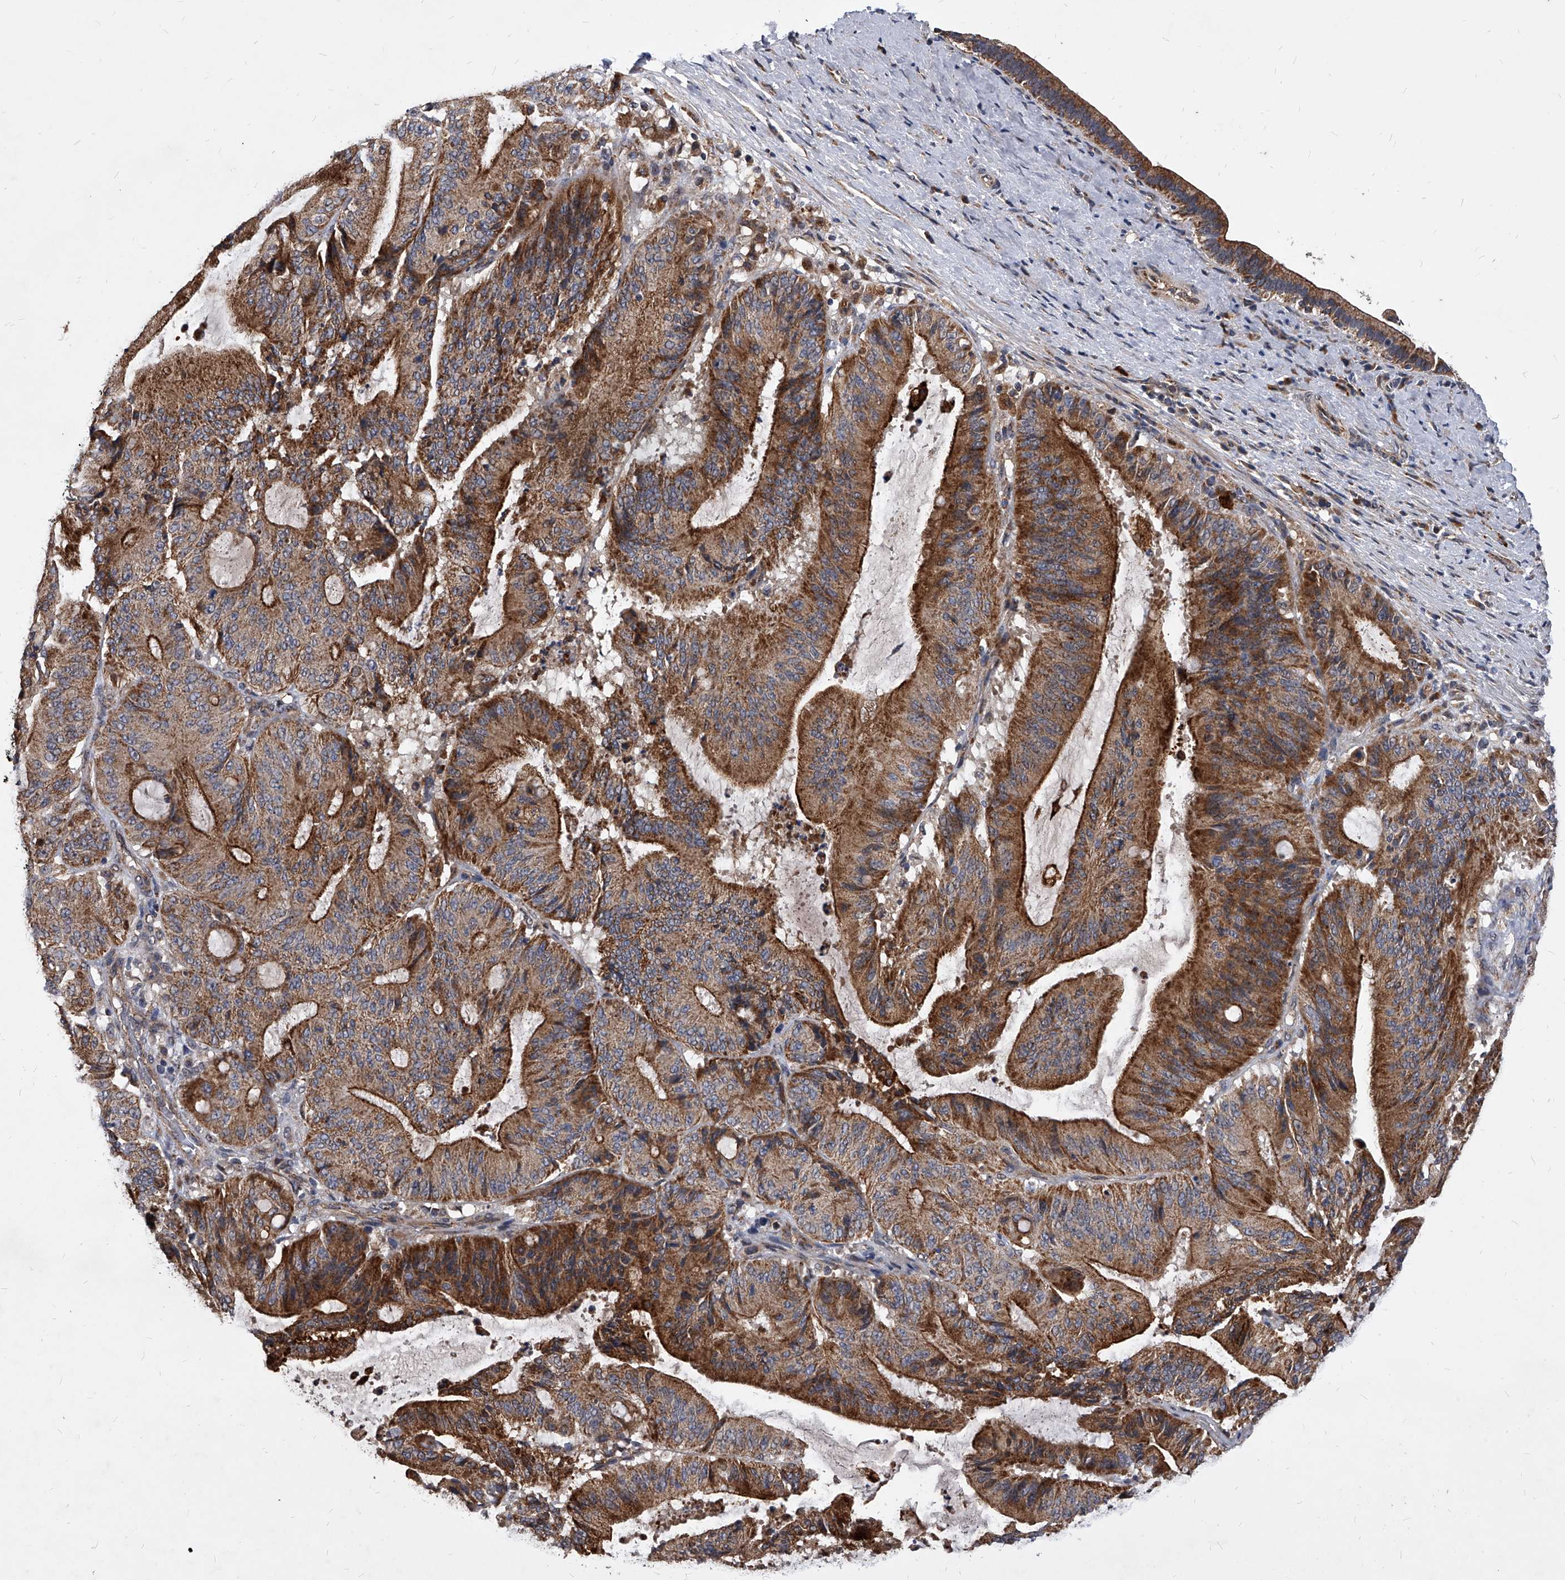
{"staining": {"intensity": "strong", "quantity": ">75%", "location": "cytoplasmic/membranous"}, "tissue": "liver cancer", "cell_type": "Tumor cells", "image_type": "cancer", "snomed": [{"axis": "morphology", "description": "Normal tissue, NOS"}, {"axis": "morphology", "description": "Cholangiocarcinoma"}, {"axis": "topography", "description": "Liver"}, {"axis": "topography", "description": "Peripheral nerve tissue"}], "caption": "The image displays immunohistochemical staining of liver cholangiocarcinoma. There is strong cytoplasmic/membranous positivity is identified in approximately >75% of tumor cells.", "gene": "SOBP", "patient": {"sex": "female", "age": 73}}